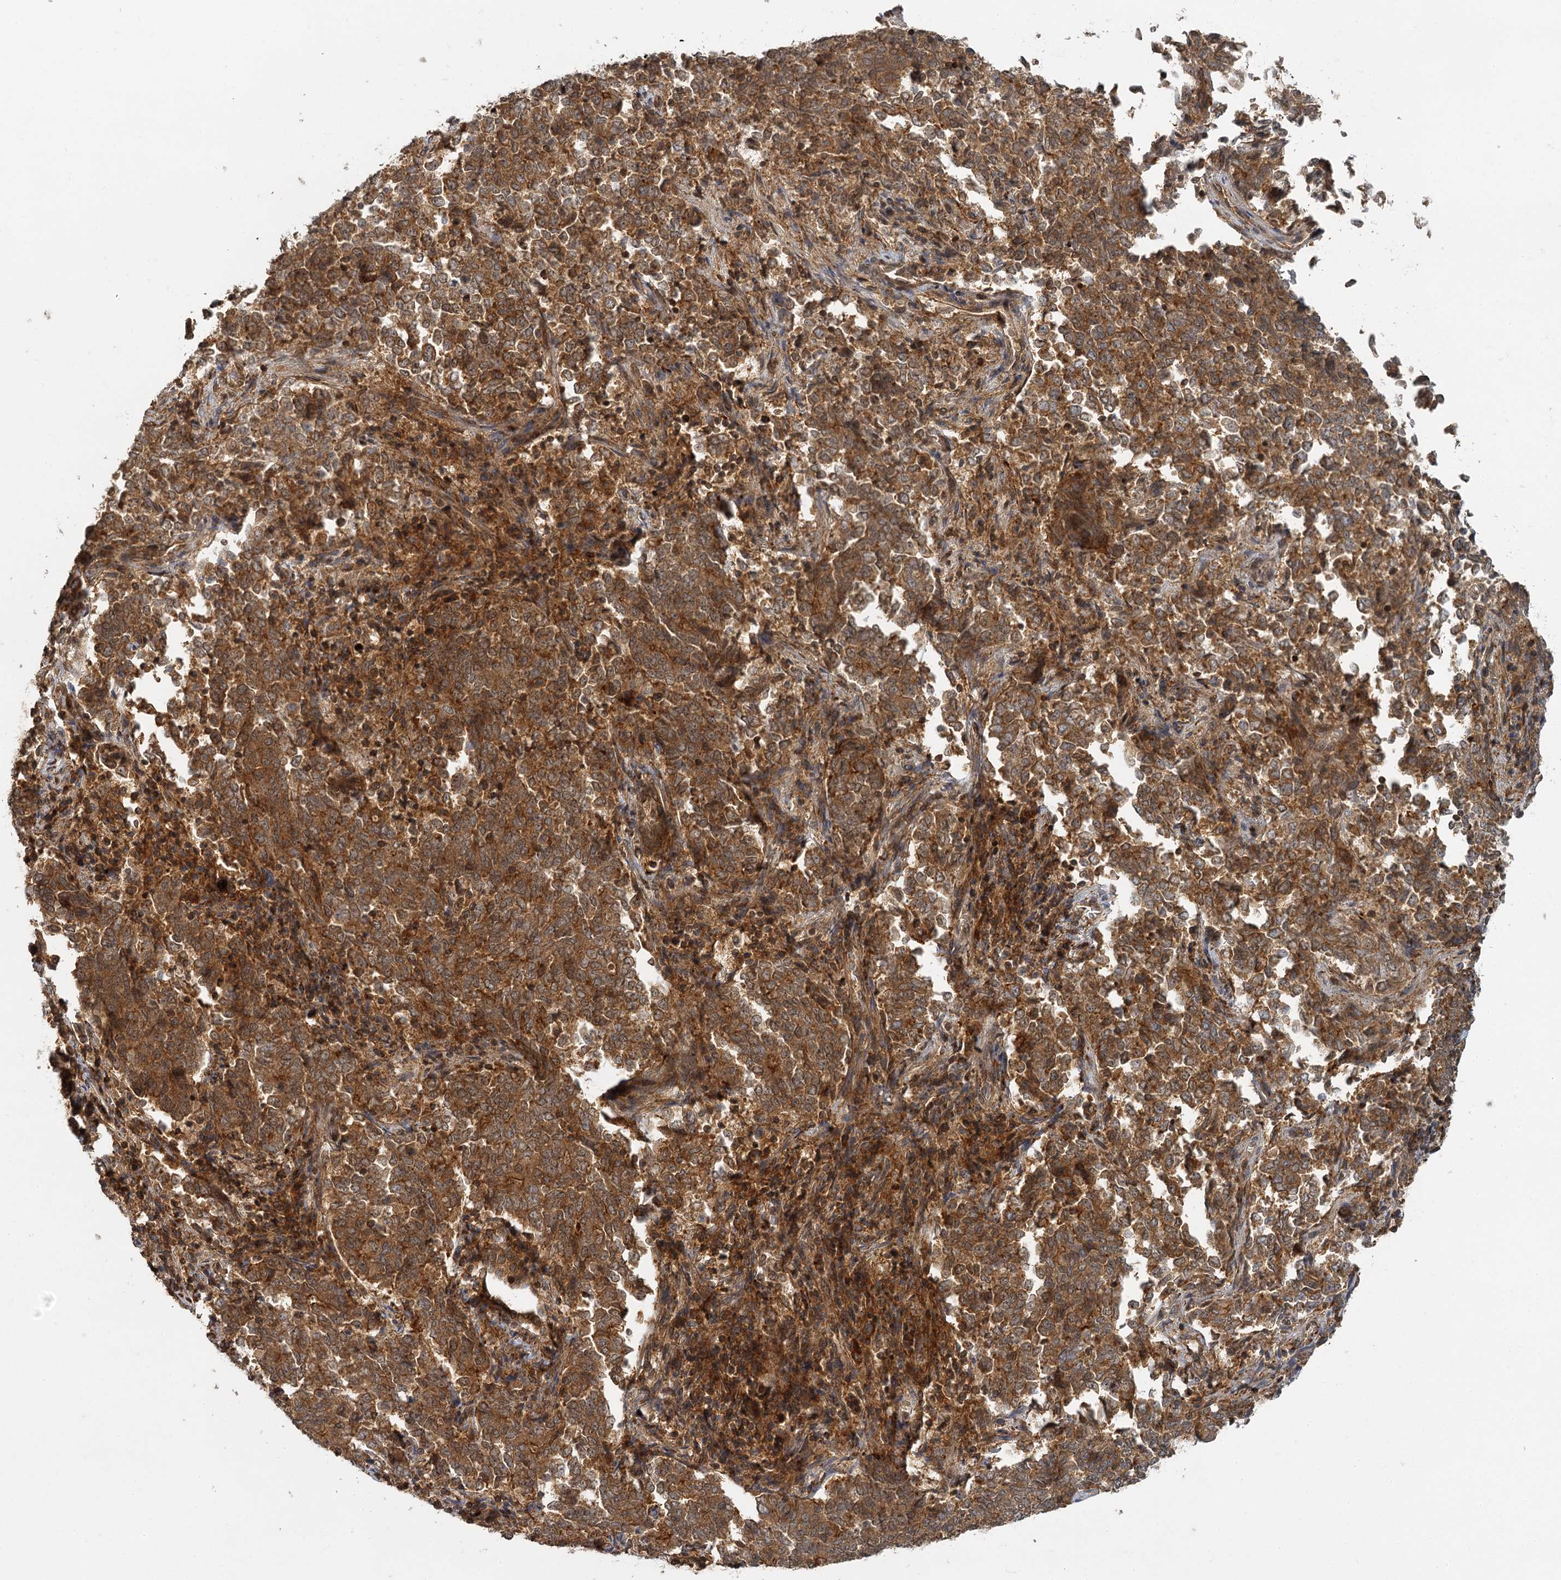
{"staining": {"intensity": "moderate", "quantity": ">75%", "location": "cytoplasmic/membranous"}, "tissue": "endometrial cancer", "cell_type": "Tumor cells", "image_type": "cancer", "snomed": [{"axis": "morphology", "description": "Adenocarcinoma, NOS"}, {"axis": "topography", "description": "Endometrium"}], "caption": "DAB immunohistochemical staining of human endometrial cancer (adenocarcinoma) shows moderate cytoplasmic/membranous protein staining in about >75% of tumor cells.", "gene": "ZNF549", "patient": {"sex": "female", "age": 80}}